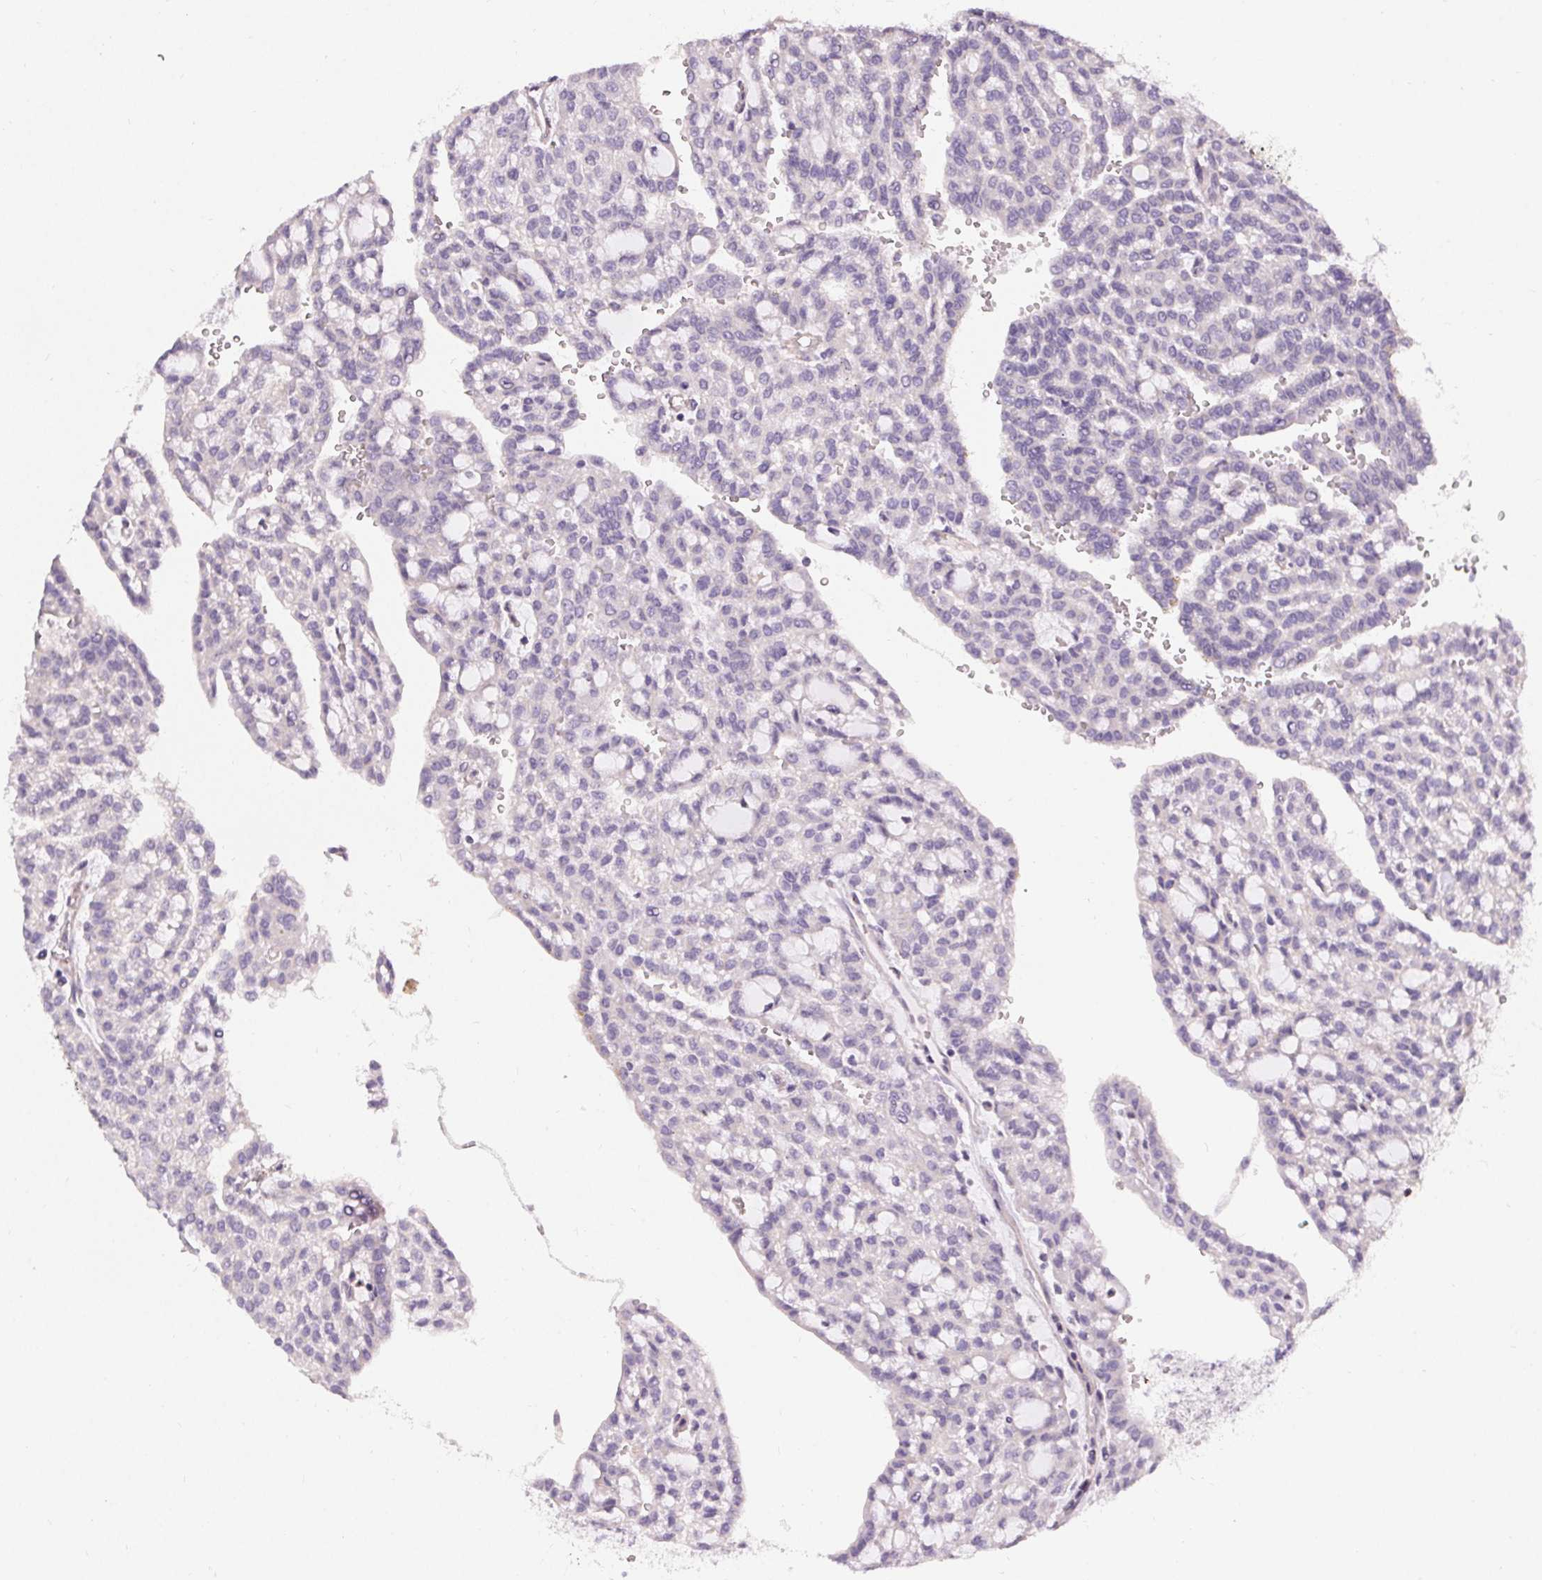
{"staining": {"intensity": "negative", "quantity": "none", "location": "none"}, "tissue": "renal cancer", "cell_type": "Tumor cells", "image_type": "cancer", "snomed": [{"axis": "morphology", "description": "Adenocarcinoma, NOS"}, {"axis": "topography", "description": "Kidney"}], "caption": "This is a image of IHC staining of renal cancer, which shows no positivity in tumor cells.", "gene": "APLP1", "patient": {"sex": "male", "age": 63}}